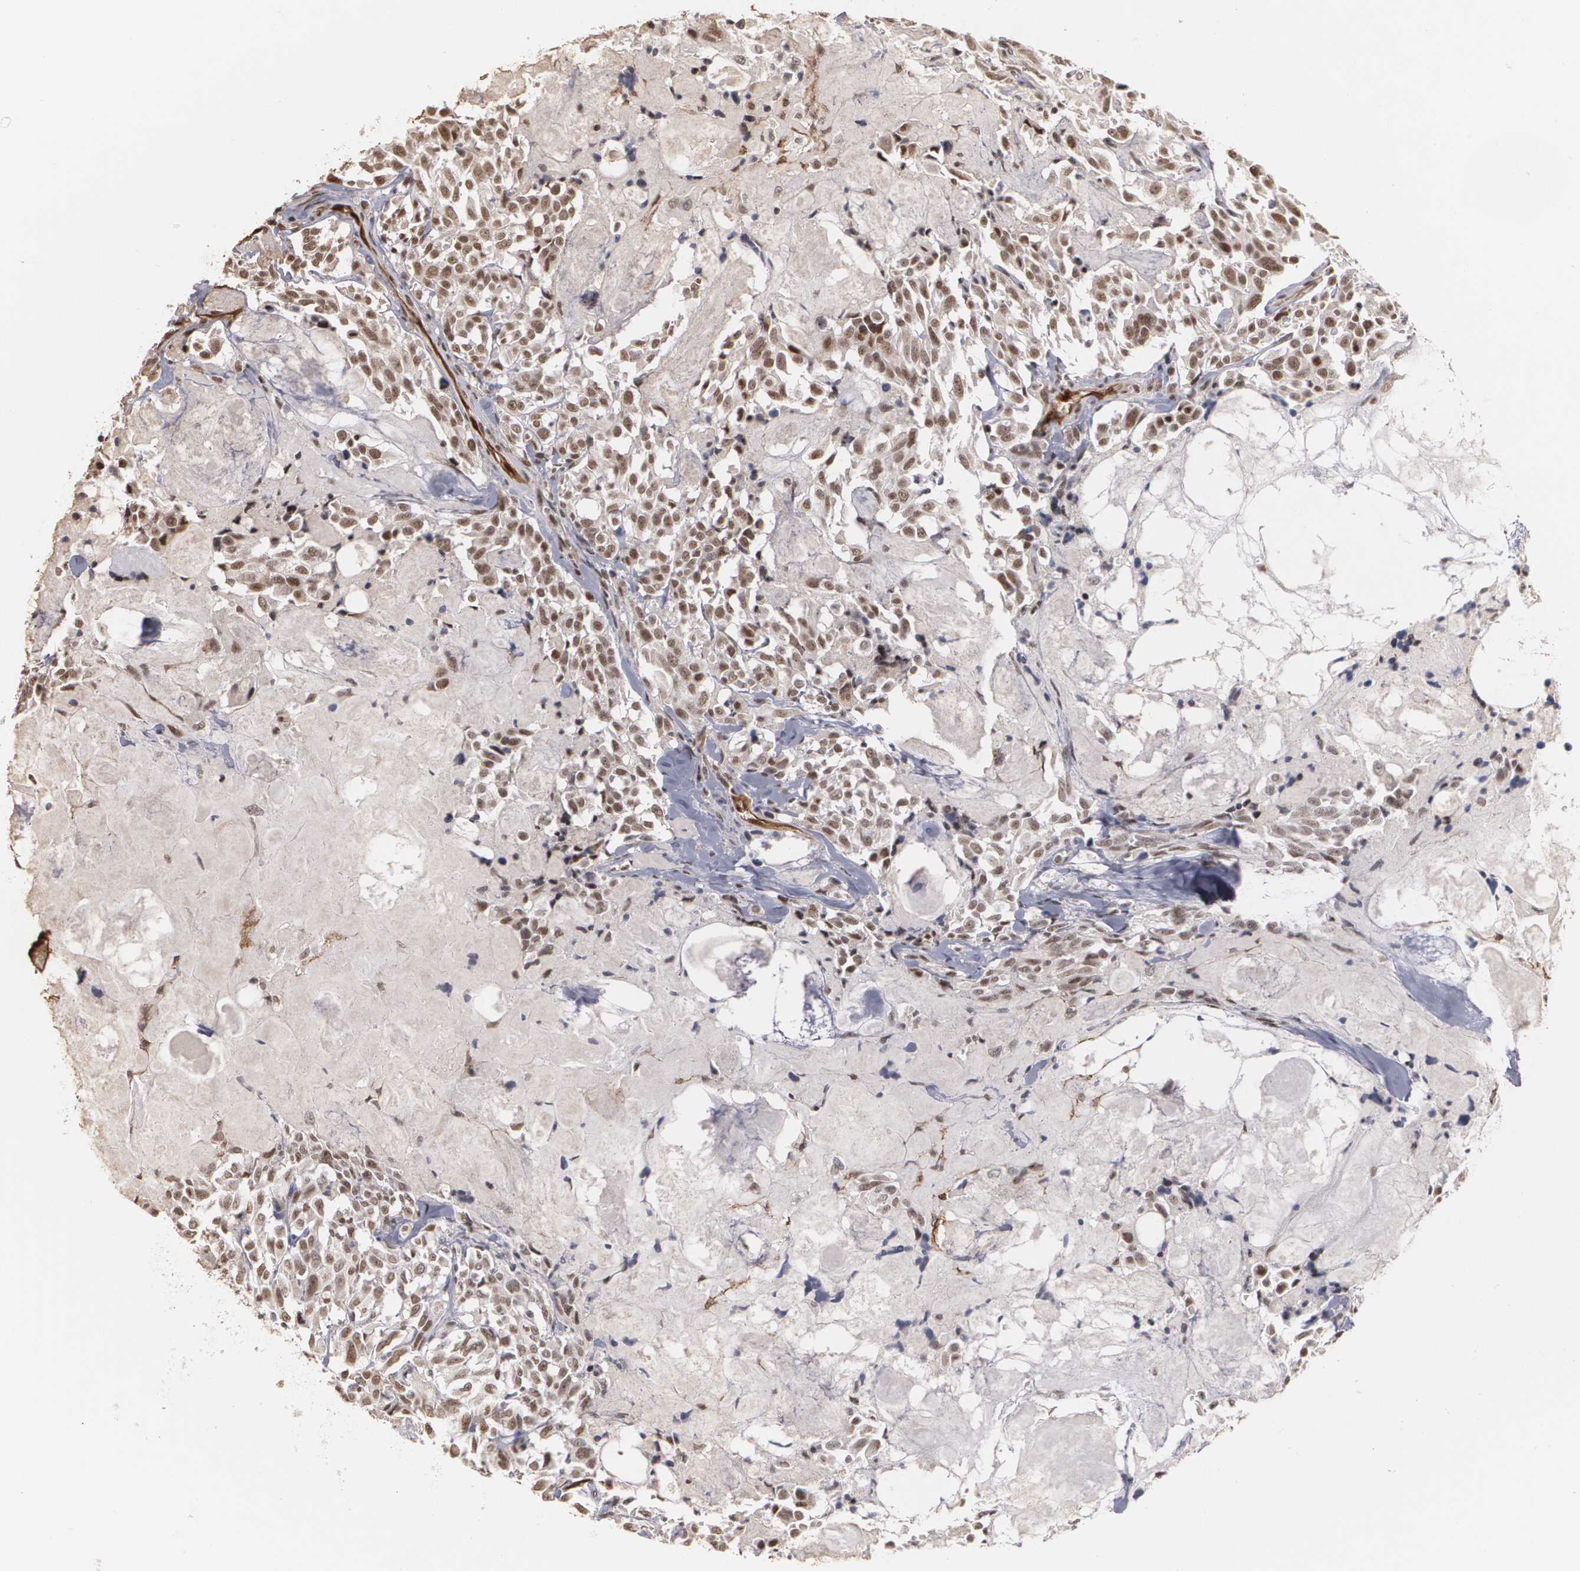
{"staining": {"intensity": "moderate", "quantity": ">75%", "location": "nuclear"}, "tissue": "thyroid cancer", "cell_type": "Tumor cells", "image_type": "cancer", "snomed": [{"axis": "morphology", "description": "Carcinoma, NOS"}, {"axis": "morphology", "description": "Carcinoid, malignant, NOS"}, {"axis": "topography", "description": "Thyroid gland"}], "caption": "This is a histology image of immunohistochemistry (IHC) staining of thyroid carcinoma, which shows moderate positivity in the nuclear of tumor cells.", "gene": "ZNF75A", "patient": {"sex": "male", "age": 33}}